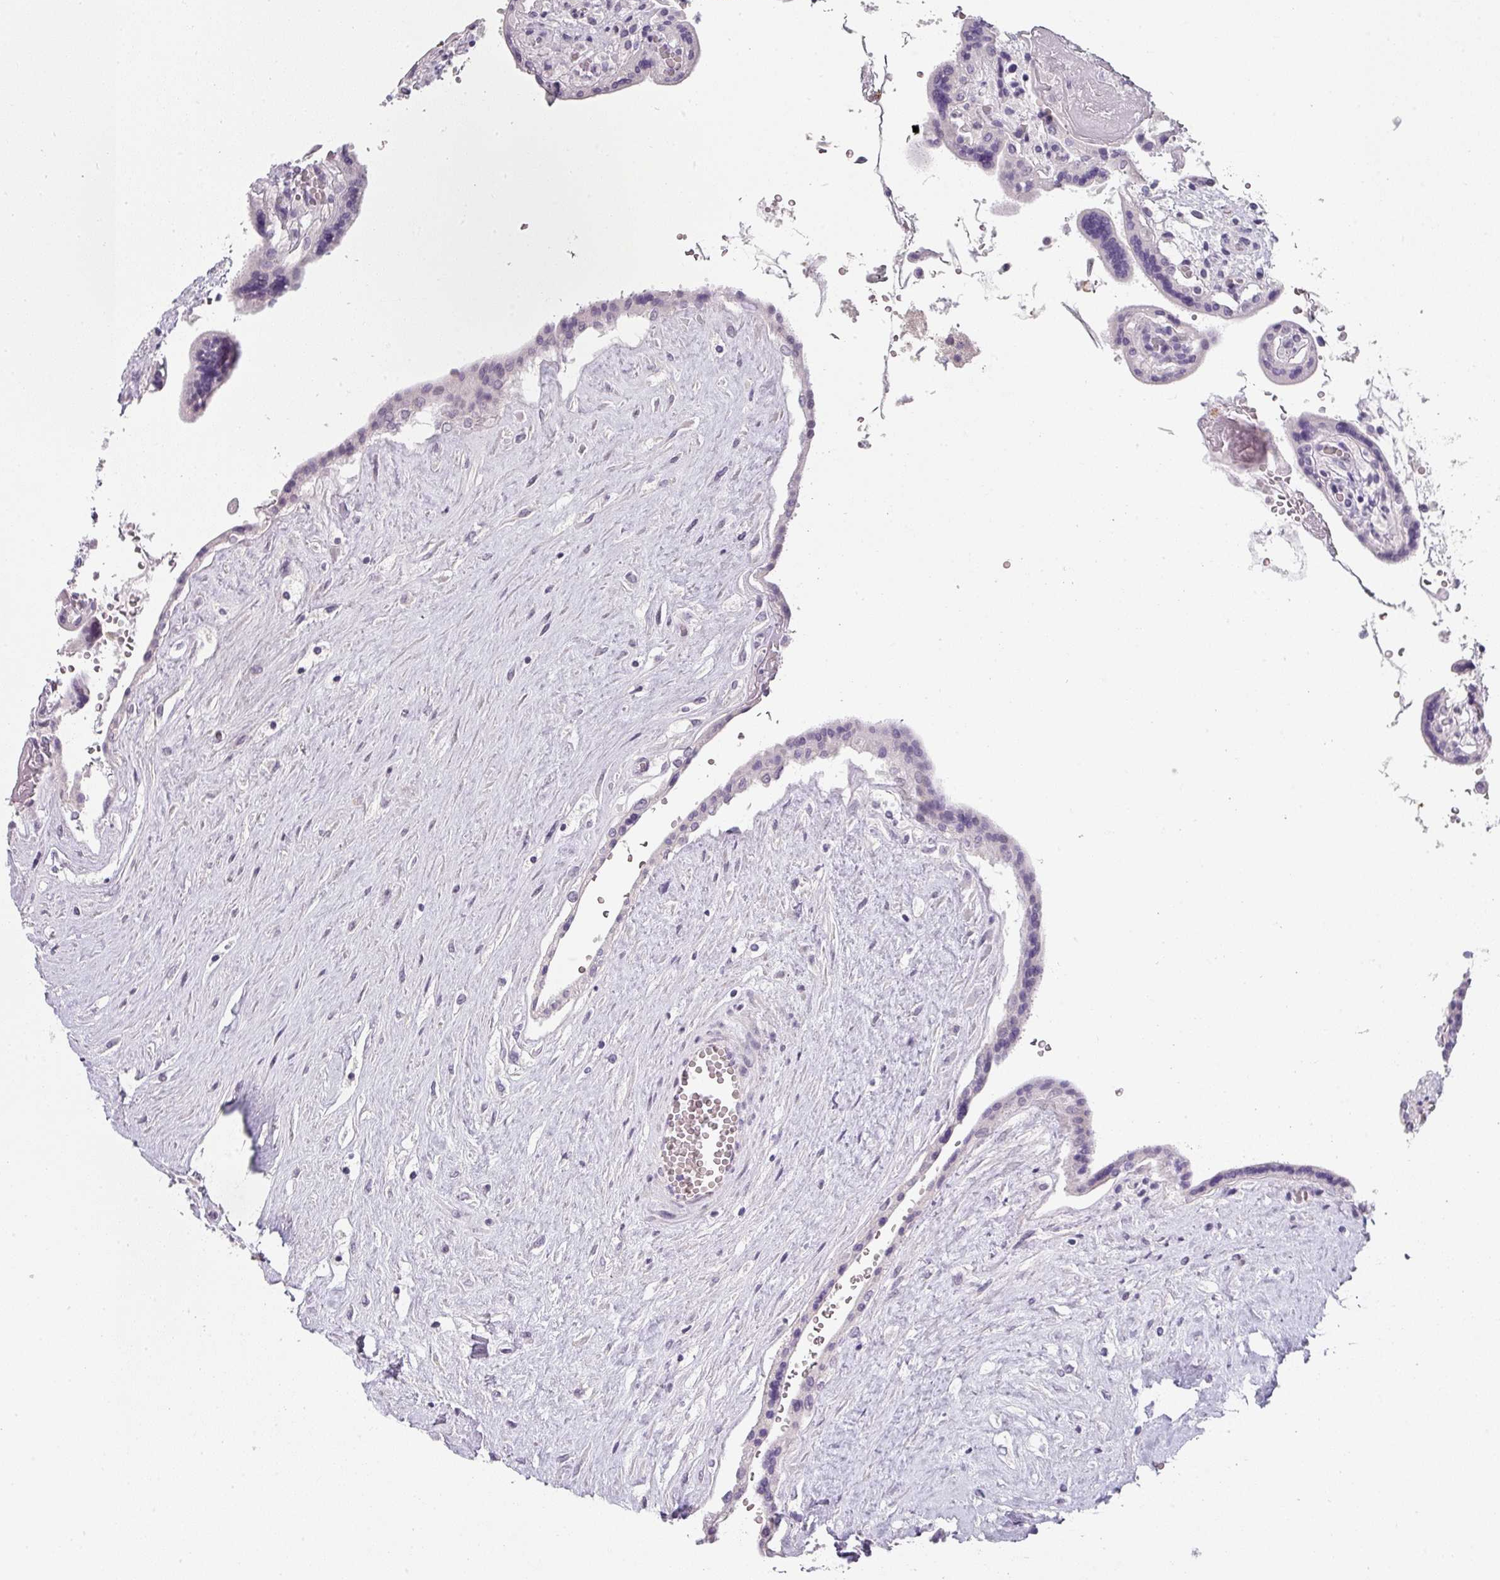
{"staining": {"intensity": "negative", "quantity": "none", "location": "none"}, "tissue": "placenta", "cell_type": "Trophoblastic cells", "image_type": "normal", "snomed": [{"axis": "morphology", "description": "Normal tissue, NOS"}, {"axis": "topography", "description": "Placenta"}], "caption": "Immunohistochemical staining of normal human placenta exhibits no significant expression in trophoblastic cells.", "gene": "BTLA", "patient": {"sex": "female", "age": 37}}